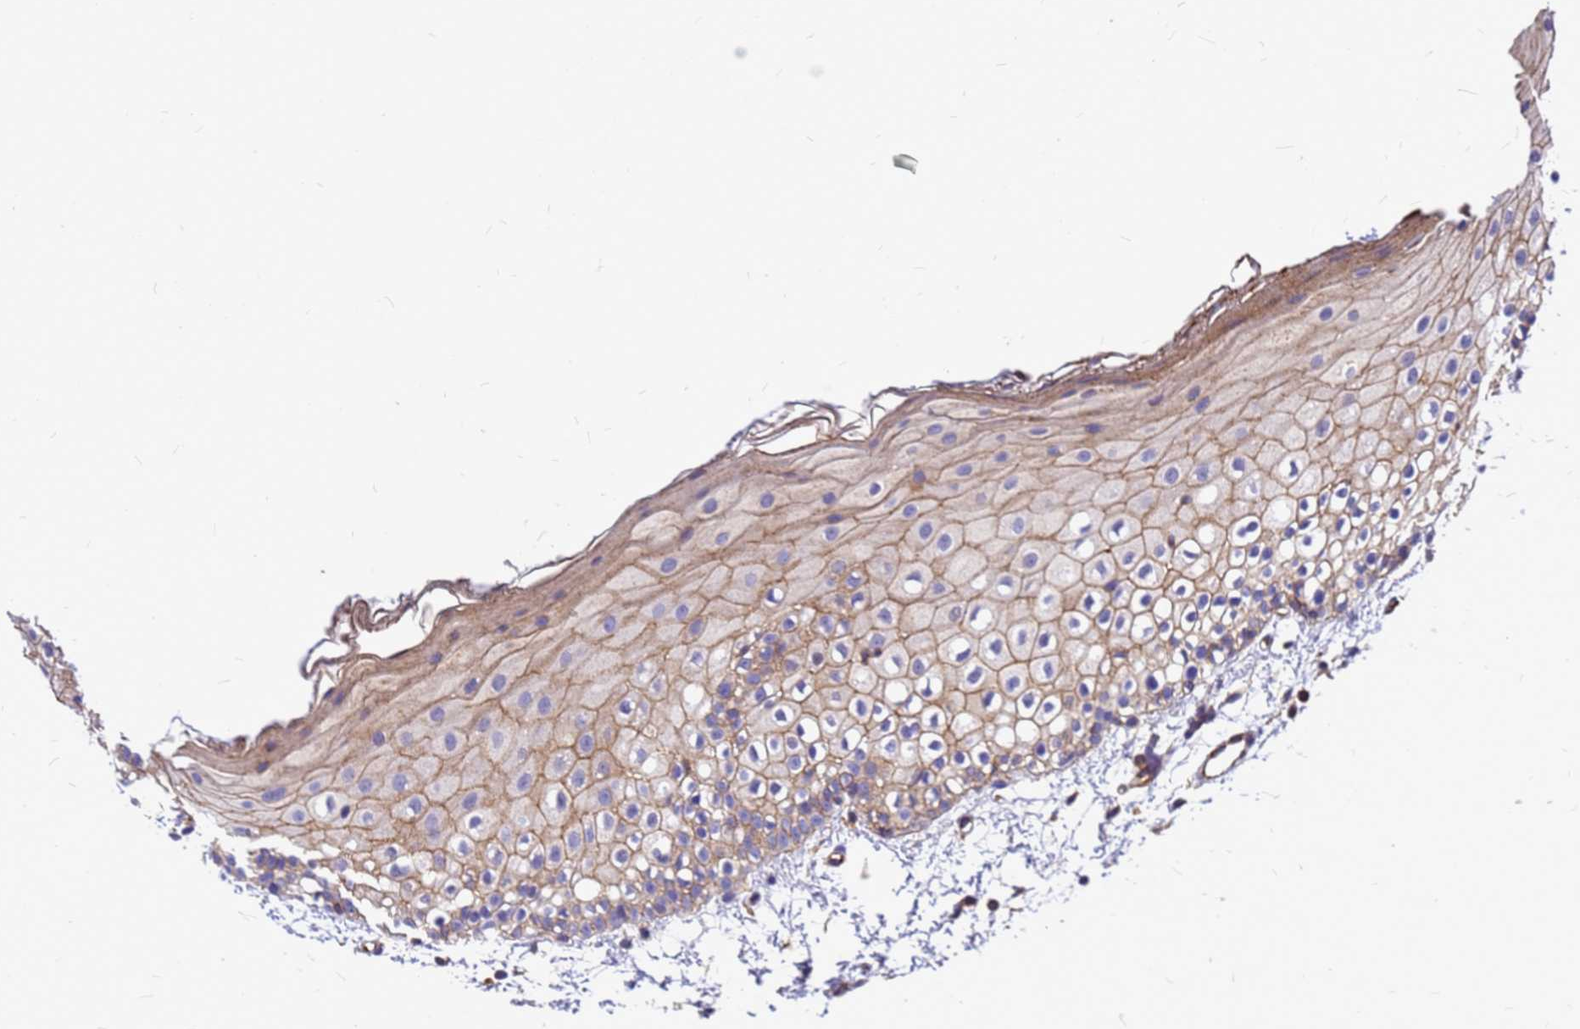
{"staining": {"intensity": "moderate", "quantity": "25%-75%", "location": "cytoplasmic/membranous"}, "tissue": "oral mucosa", "cell_type": "Squamous epithelial cells", "image_type": "normal", "snomed": [{"axis": "morphology", "description": "Normal tissue, NOS"}, {"axis": "topography", "description": "Oral tissue"}], "caption": "Approximately 25%-75% of squamous epithelial cells in benign human oral mucosa exhibit moderate cytoplasmic/membranous protein positivity as visualized by brown immunohistochemical staining.", "gene": "FBXW5", "patient": {"sex": "male", "age": 28}}